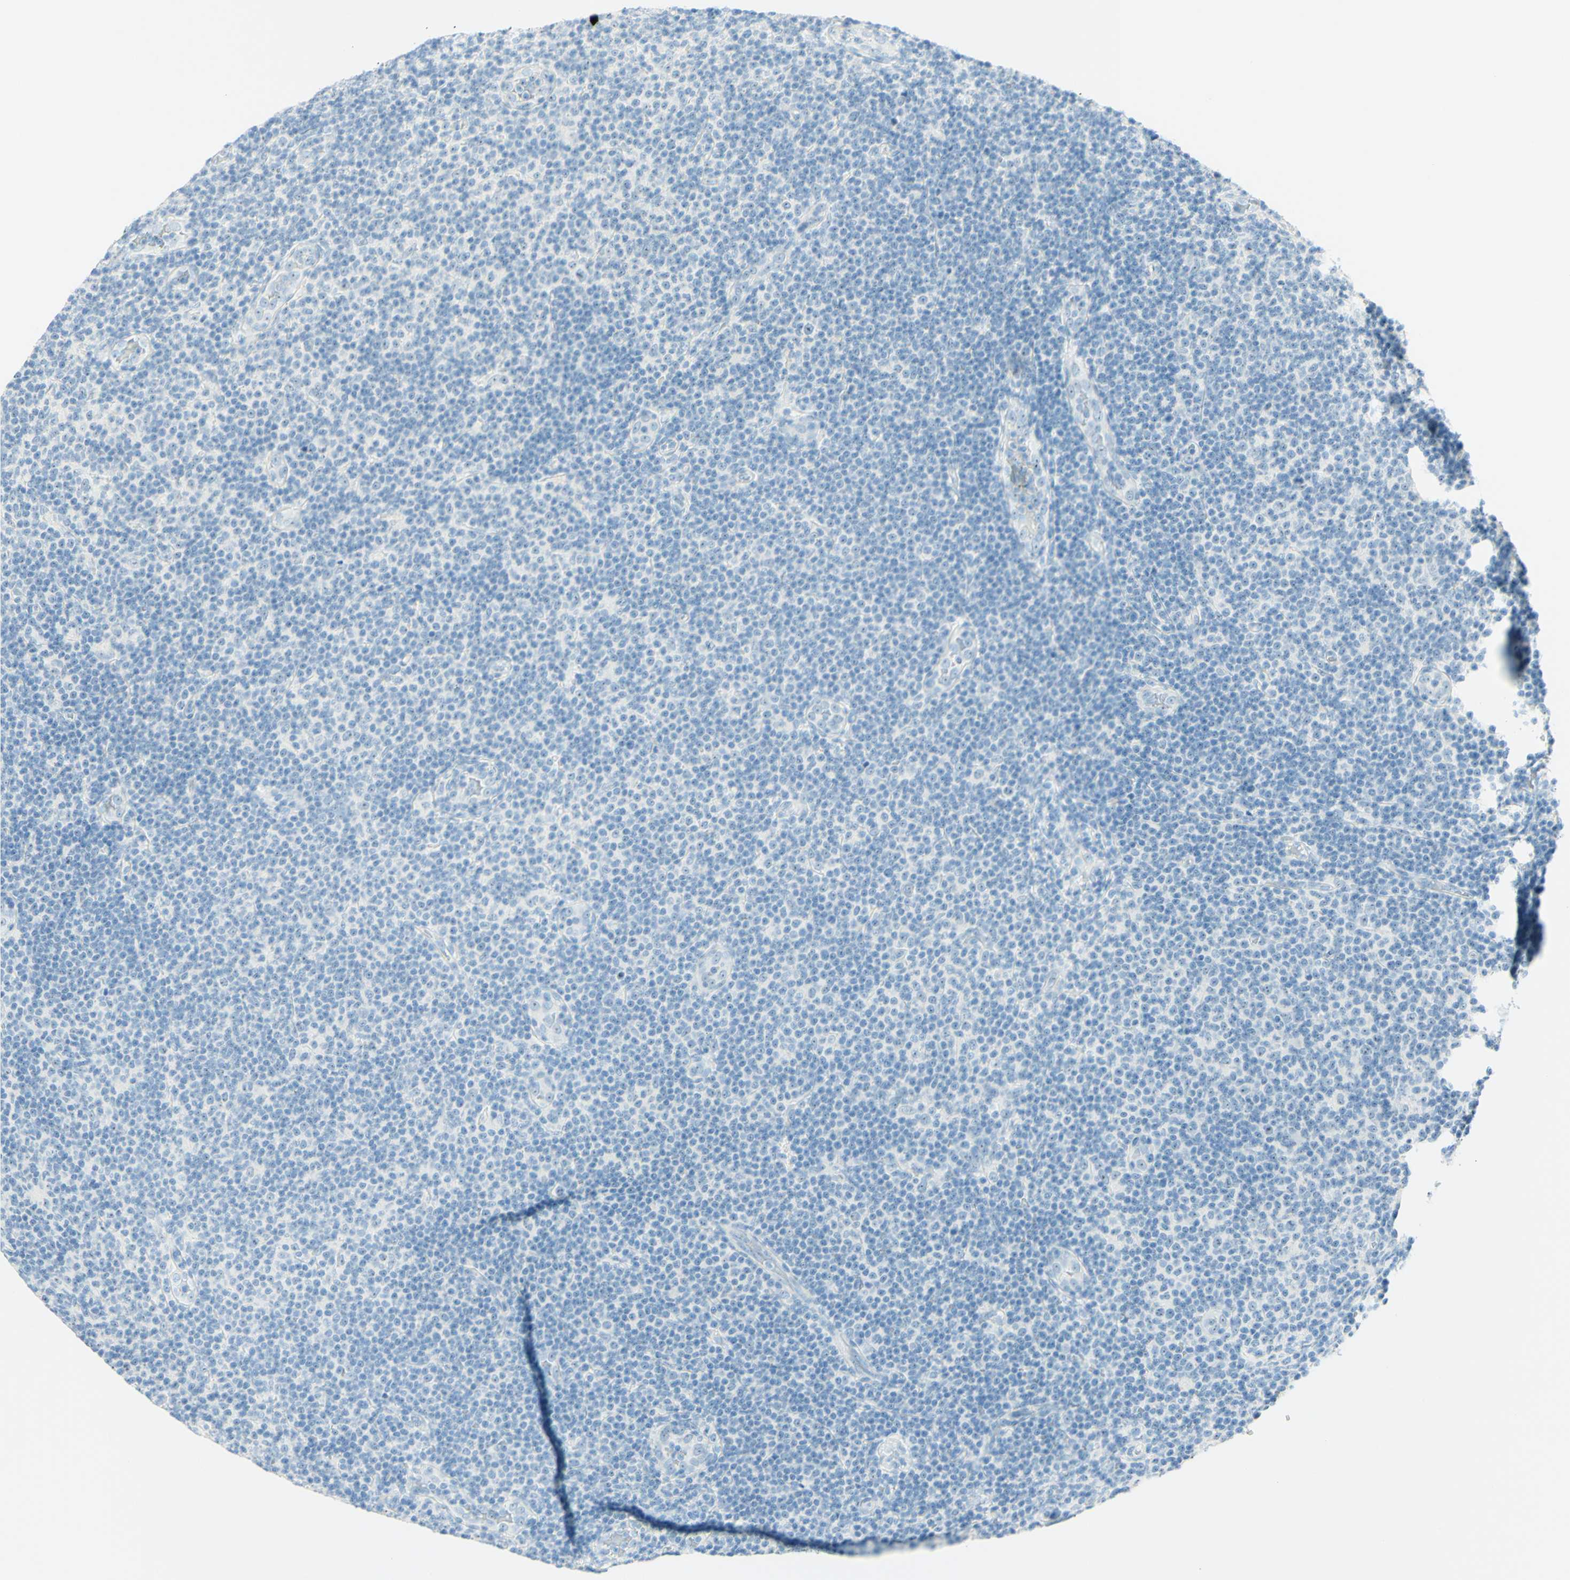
{"staining": {"intensity": "negative", "quantity": "none", "location": "none"}, "tissue": "lymphoma", "cell_type": "Tumor cells", "image_type": "cancer", "snomed": [{"axis": "morphology", "description": "Malignant lymphoma, non-Hodgkin's type, Low grade"}, {"axis": "topography", "description": "Lymph node"}], "caption": "This is an immunohistochemistry photomicrograph of lymphoma. There is no expression in tumor cells.", "gene": "FMR1NB", "patient": {"sex": "male", "age": 83}}